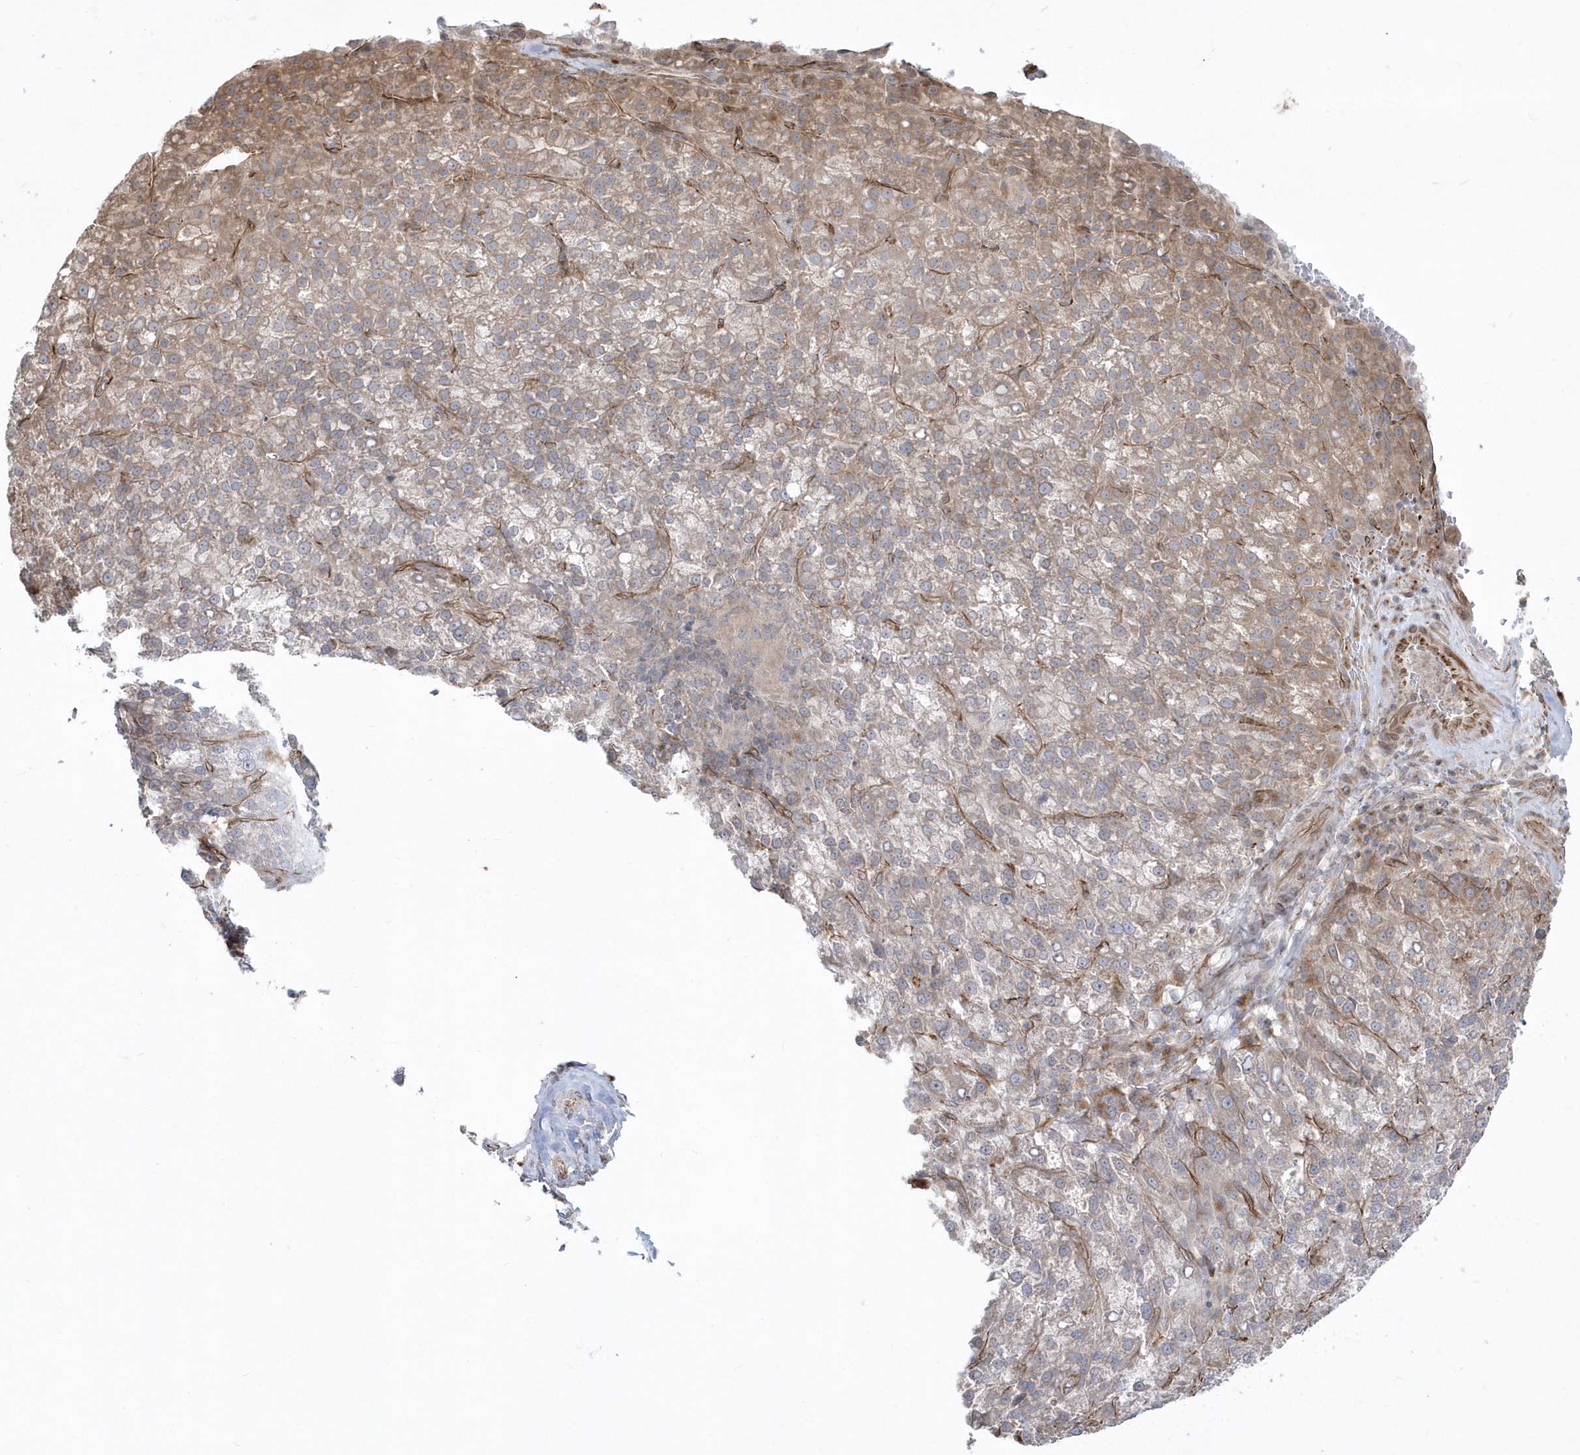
{"staining": {"intensity": "moderate", "quantity": "25%-75%", "location": "cytoplasmic/membranous"}, "tissue": "liver cancer", "cell_type": "Tumor cells", "image_type": "cancer", "snomed": [{"axis": "morphology", "description": "Carcinoma, Hepatocellular, NOS"}, {"axis": "topography", "description": "Liver"}], "caption": "High-power microscopy captured an immunohistochemistry (IHC) micrograph of liver cancer, revealing moderate cytoplasmic/membranous positivity in approximately 25%-75% of tumor cells. The protein is shown in brown color, while the nuclei are stained blue.", "gene": "DHX57", "patient": {"sex": "female", "age": 58}}